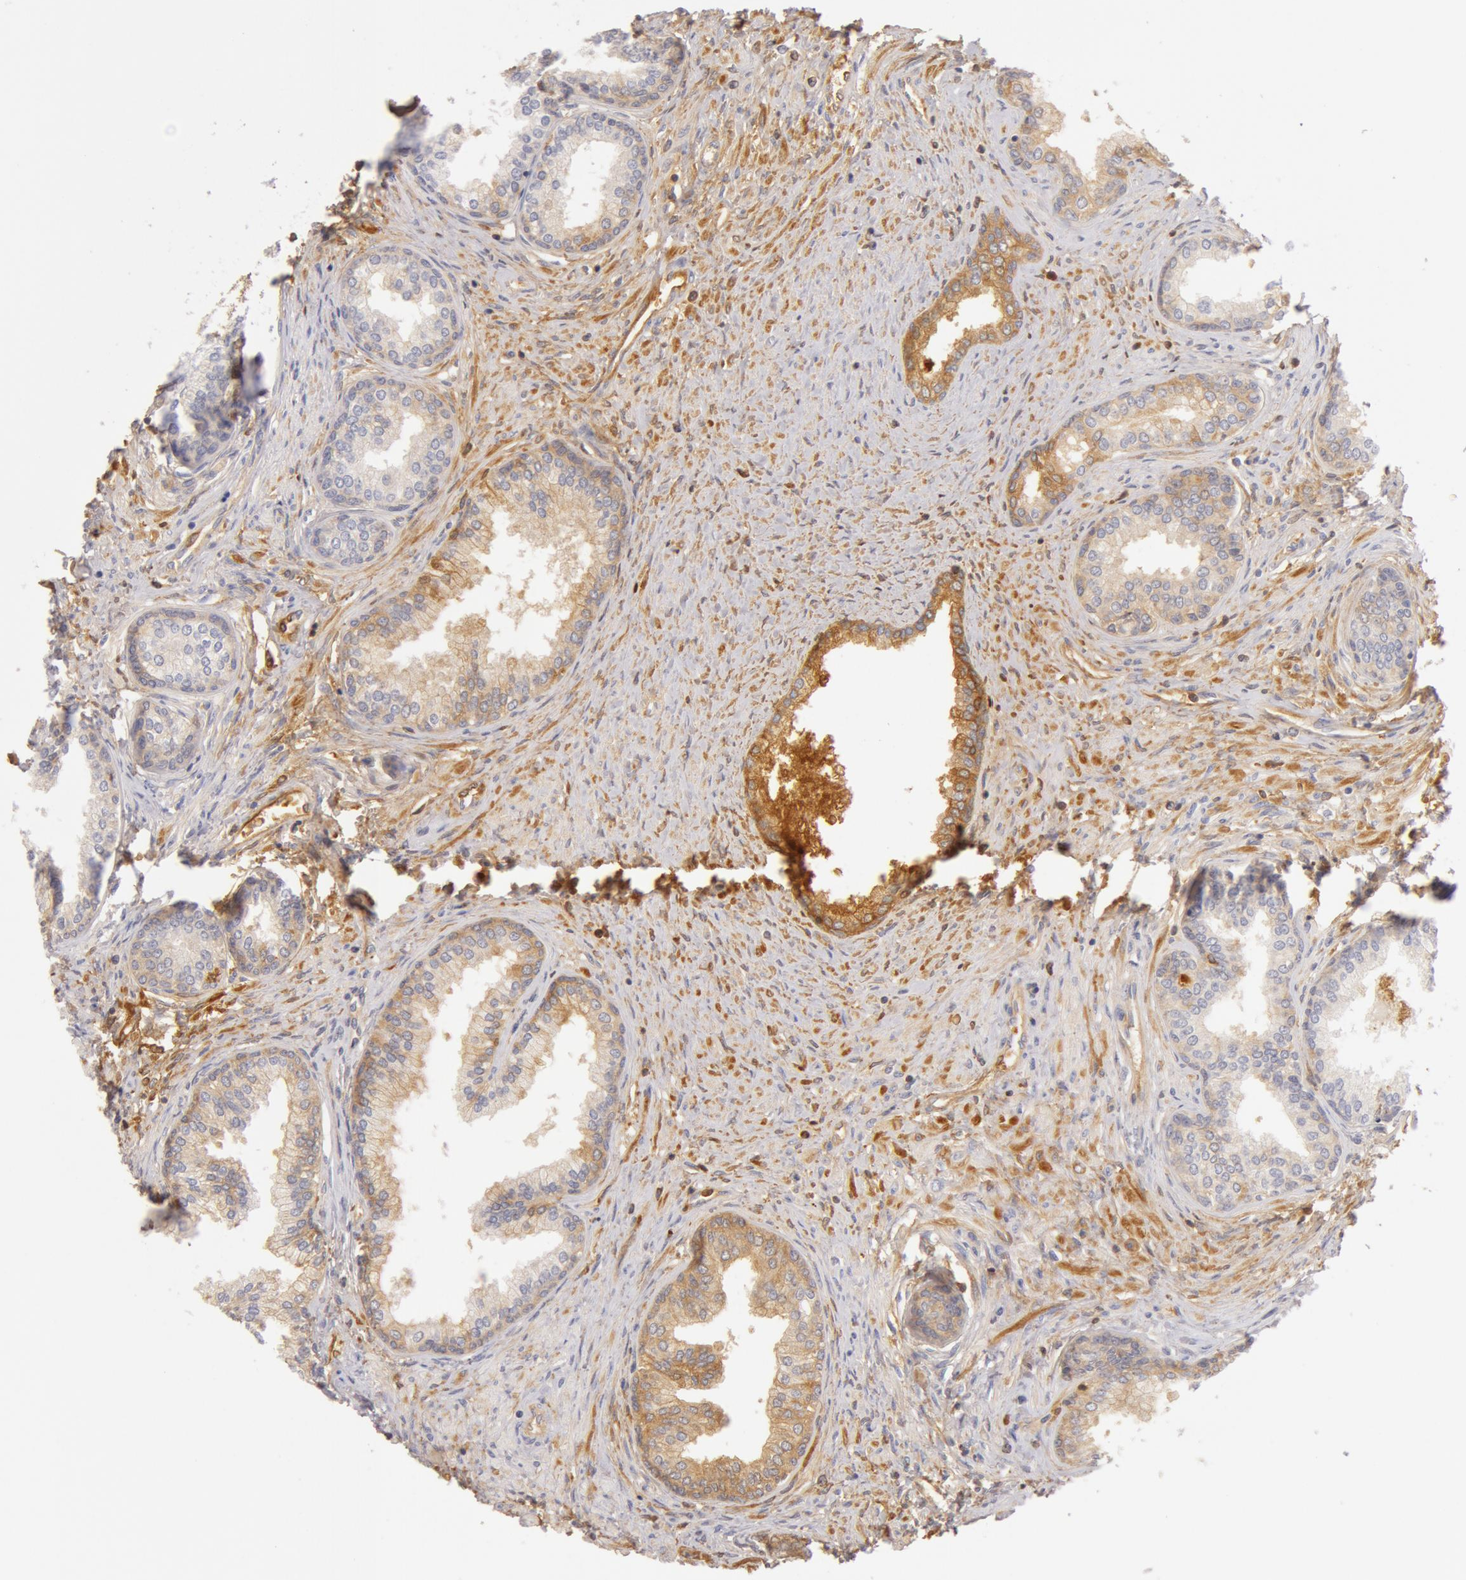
{"staining": {"intensity": "weak", "quantity": "<25%", "location": "cytoplasmic/membranous"}, "tissue": "prostate", "cell_type": "Glandular cells", "image_type": "normal", "snomed": [{"axis": "morphology", "description": "Normal tissue, NOS"}, {"axis": "topography", "description": "Prostate"}], "caption": "DAB (3,3'-diaminobenzidine) immunohistochemical staining of unremarkable prostate shows no significant positivity in glandular cells.", "gene": "AHSG", "patient": {"sex": "male", "age": 68}}